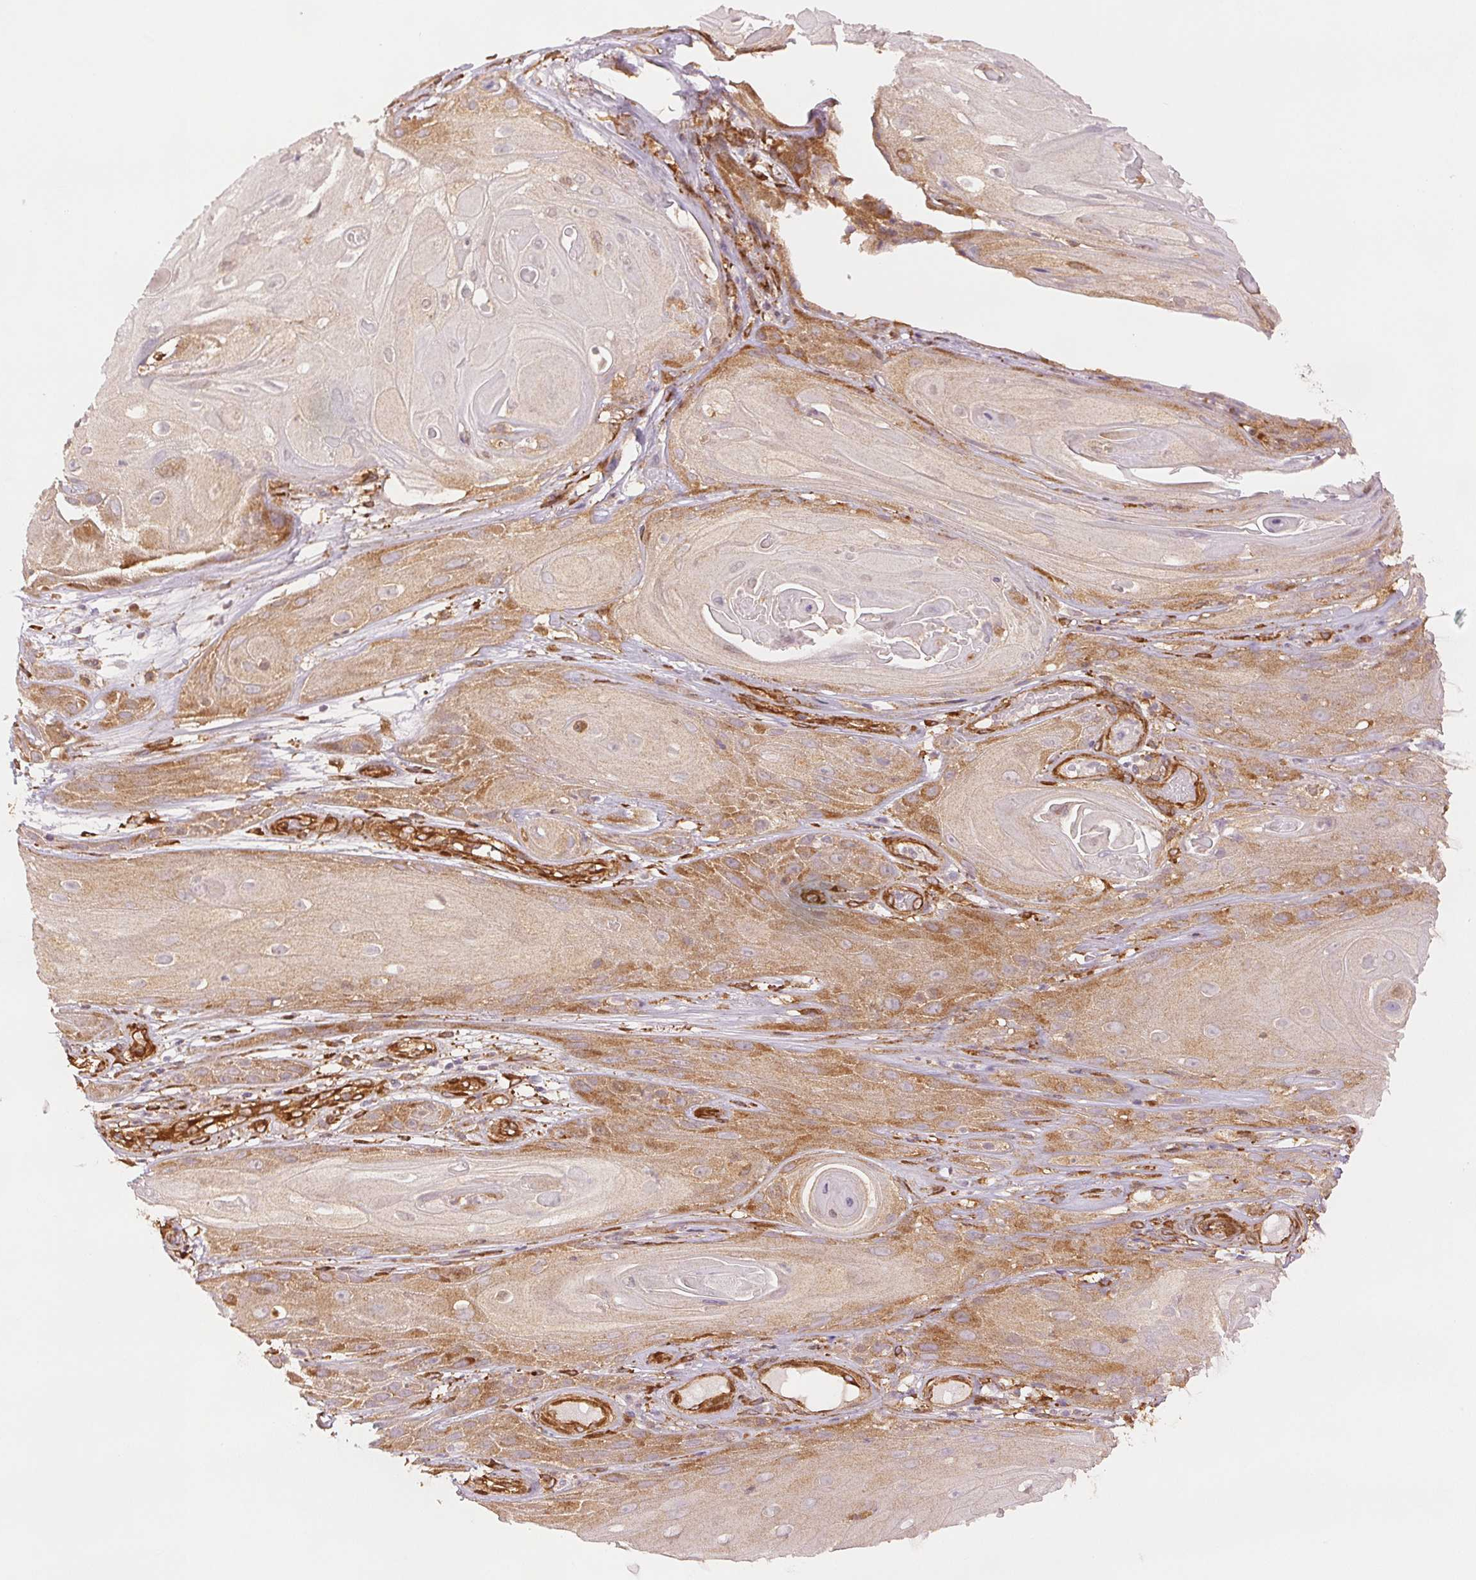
{"staining": {"intensity": "weak", "quantity": "25%-75%", "location": "cytoplasmic/membranous"}, "tissue": "skin cancer", "cell_type": "Tumor cells", "image_type": "cancer", "snomed": [{"axis": "morphology", "description": "Squamous cell carcinoma, NOS"}, {"axis": "topography", "description": "Skin"}], "caption": "Skin cancer stained with DAB (3,3'-diaminobenzidine) immunohistochemistry (IHC) reveals low levels of weak cytoplasmic/membranous staining in about 25%-75% of tumor cells. Nuclei are stained in blue.", "gene": "DIAPH2", "patient": {"sex": "male", "age": 62}}